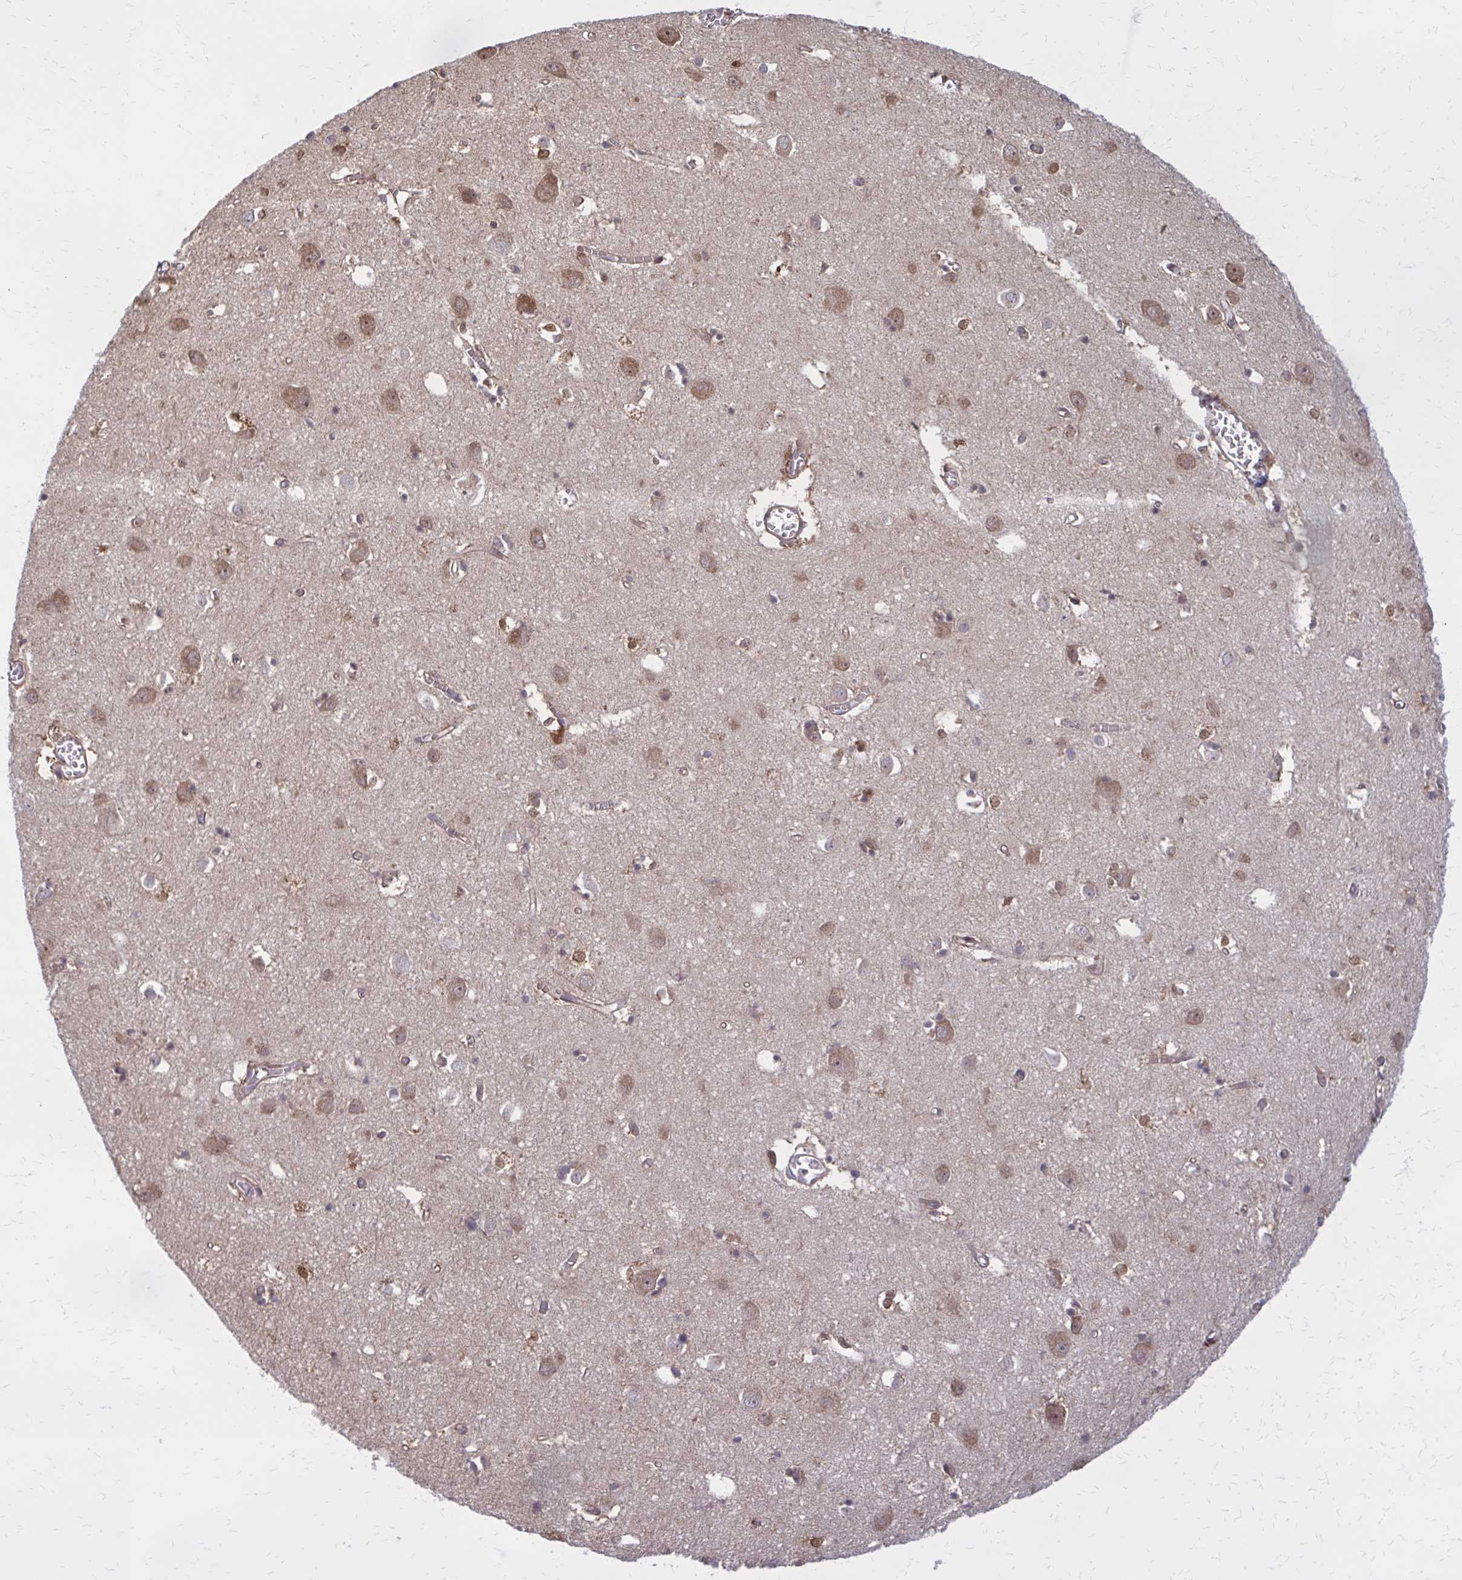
{"staining": {"intensity": "weak", "quantity": ">75%", "location": "cytoplasmic/membranous"}, "tissue": "cerebral cortex", "cell_type": "Endothelial cells", "image_type": "normal", "snomed": [{"axis": "morphology", "description": "Normal tissue, NOS"}, {"axis": "topography", "description": "Cerebral cortex"}], "caption": "The micrograph reveals staining of unremarkable cerebral cortex, revealing weak cytoplasmic/membranous protein positivity (brown color) within endothelial cells.", "gene": "DBI", "patient": {"sex": "male", "age": 70}}